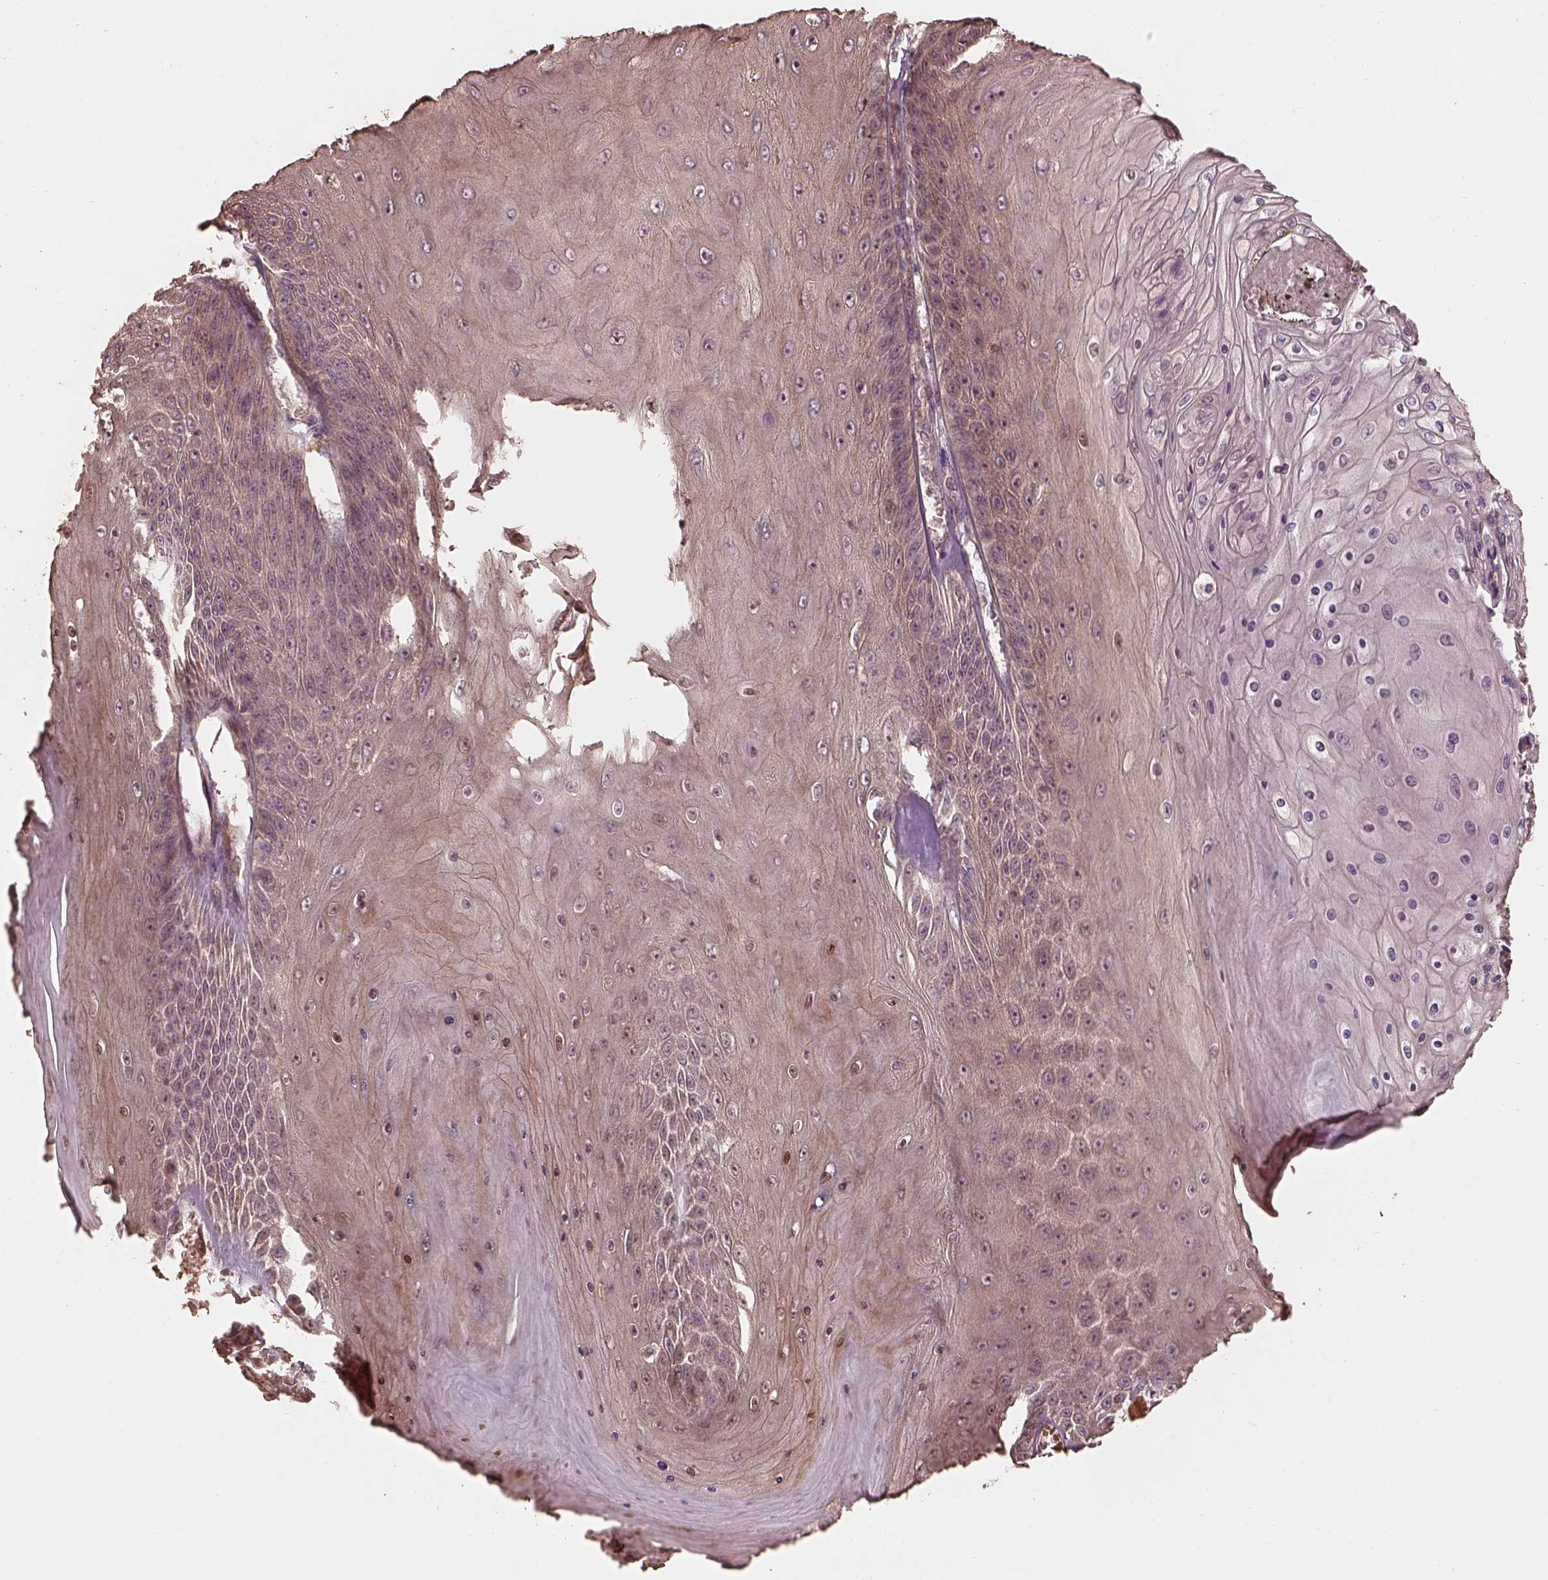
{"staining": {"intensity": "weak", "quantity": "25%-75%", "location": "cytoplasmic/membranous"}, "tissue": "skin cancer", "cell_type": "Tumor cells", "image_type": "cancer", "snomed": [{"axis": "morphology", "description": "Squamous cell carcinoma, NOS"}, {"axis": "topography", "description": "Skin"}], "caption": "Brown immunohistochemical staining in human skin cancer reveals weak cytoplasmic/membranous expression in about 25%-75% of tumor cells.", "gene": "METTL4", "patient": {"sex": "male", "age": 62}}